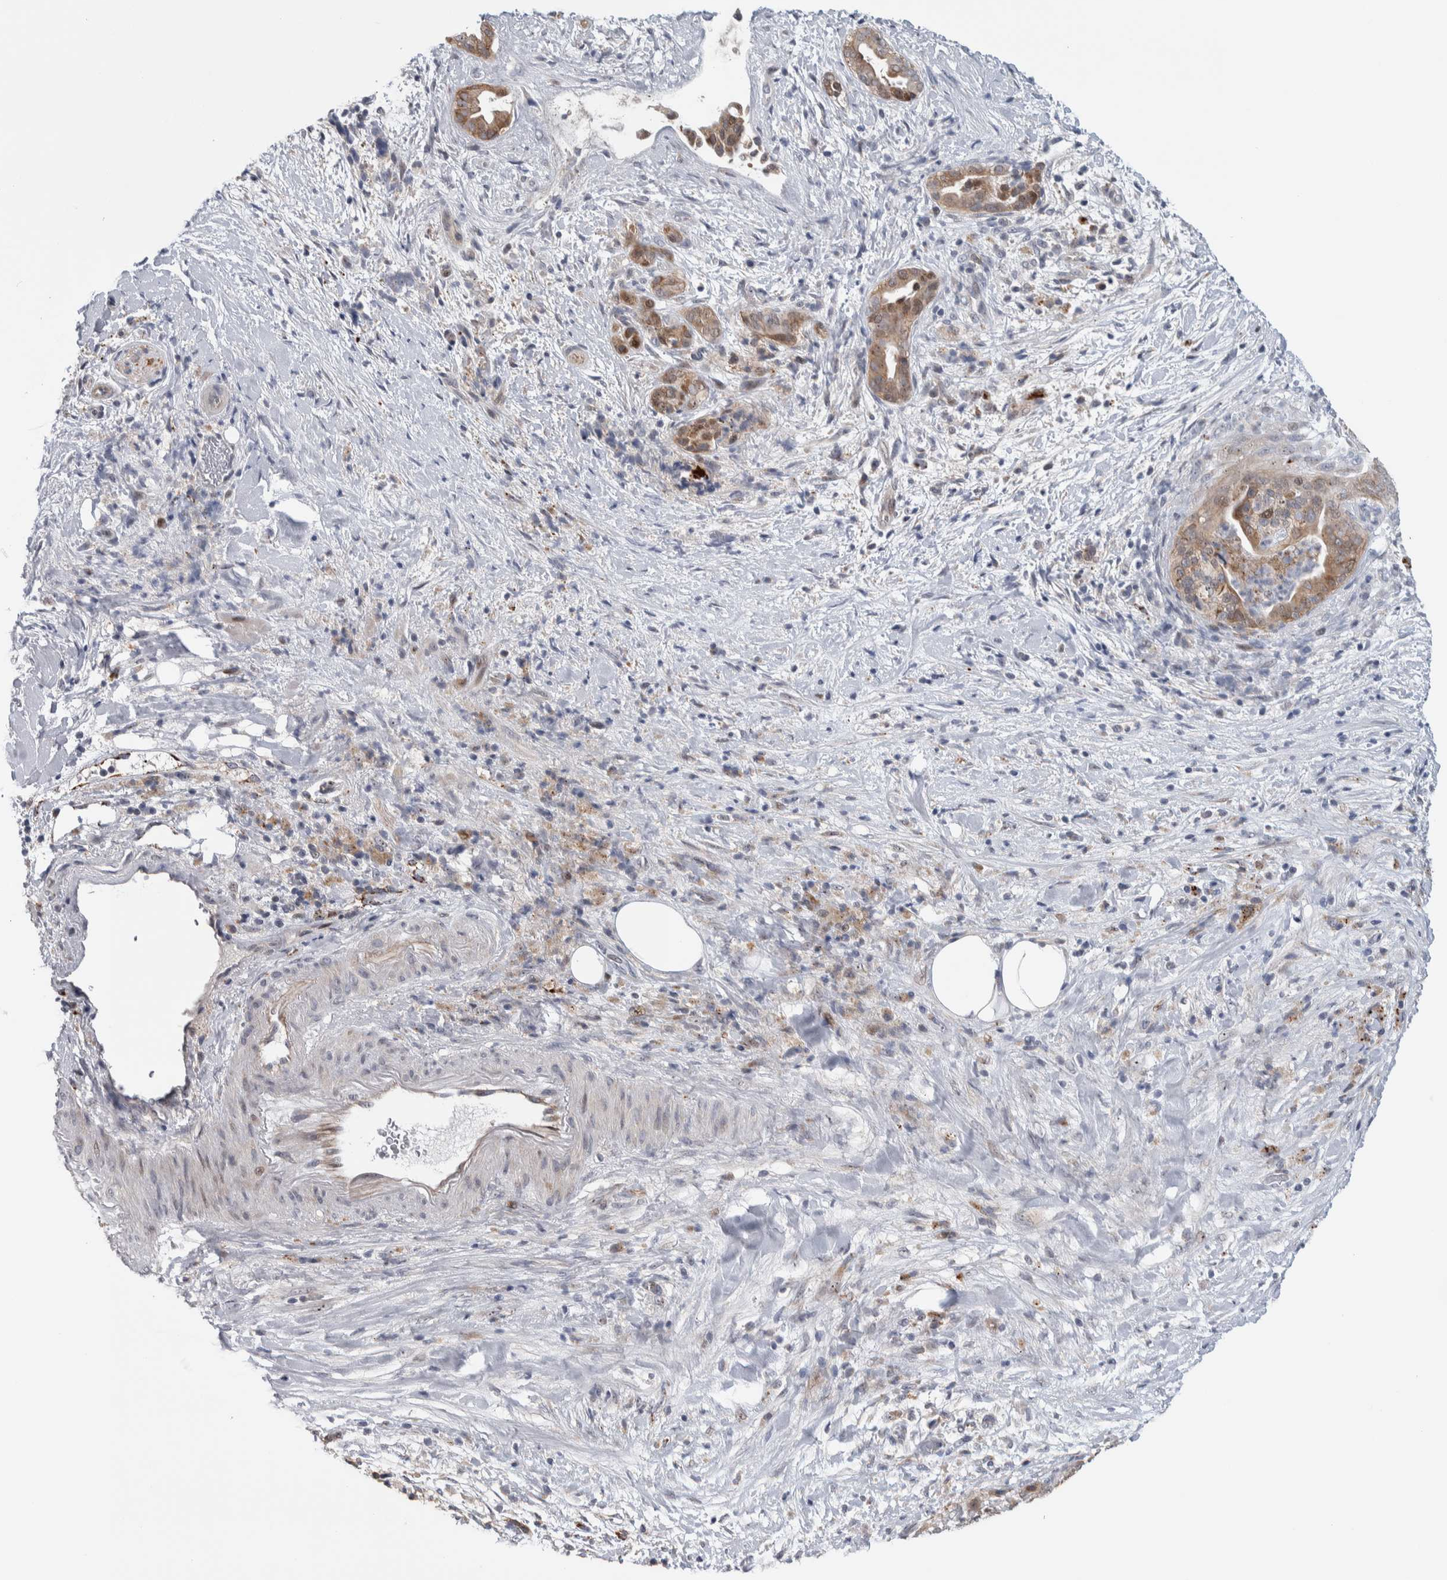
{"staining": {"intensity": "moderate", "quantity": ">75%", "location": "cytoplasmic/membranous,nuclear"}, "tissue": "pancreatic cancer", "cell_type": "Tumor cells", "image_type": "cancer", "snomed": [{"axis": "morphology", "description": "Adenocarcinoma, NOS"}, {"axis": "topography", "description": "Pancreas"}], "caption": "IHC histopathology image of human pancreatic cancer (adenocarcinoma) stained for a protein (brown), which shows medium levels of moderate cytoplasmic/membranous and nuclear expression in about >75% of tumor cells.", "gene": "PRRG4", "patient": {"sex": "male", "age": 58}}